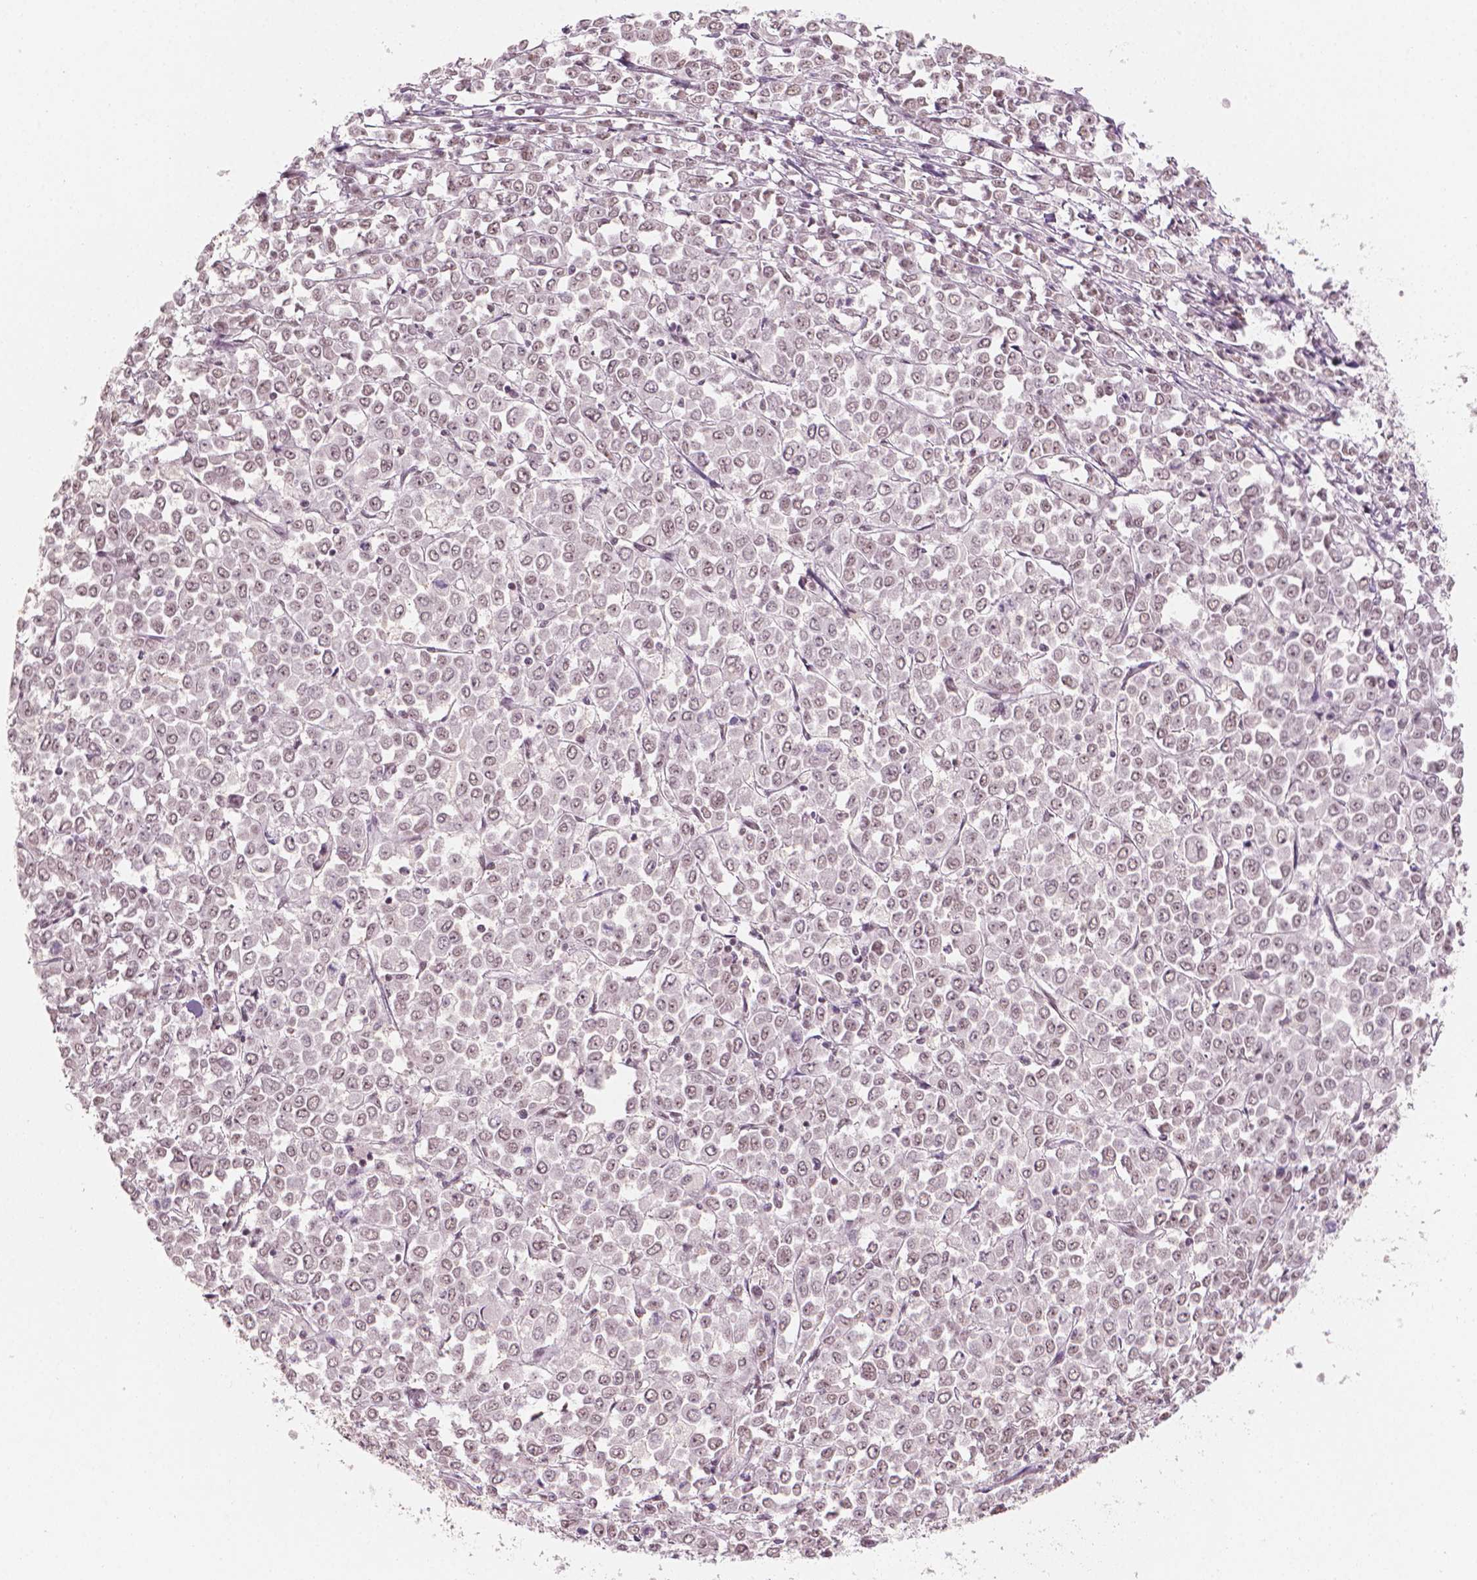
{"staining": {"intensity": "moderate", "quantity": "25%-75%", "location": "nuclear"}, "tissue": "stomach cancer", "cell_type": "Tumor cells", "image_type": "cancer", "snomed": [{"axis": "morphology", "description": "Adenocarcinoma, NOS"}, {"axis": "topography", "description": "Stomach, upper"}], "caption": "A photomicrograph showing moderate nuclear staining in approximately 25%-75% of tumor cells in adenocarcinoma (stomach), as visualized by brown immunohistochemical staining.", "gene": "ELF2", "patient": {"sex": "male", "age": 70}}